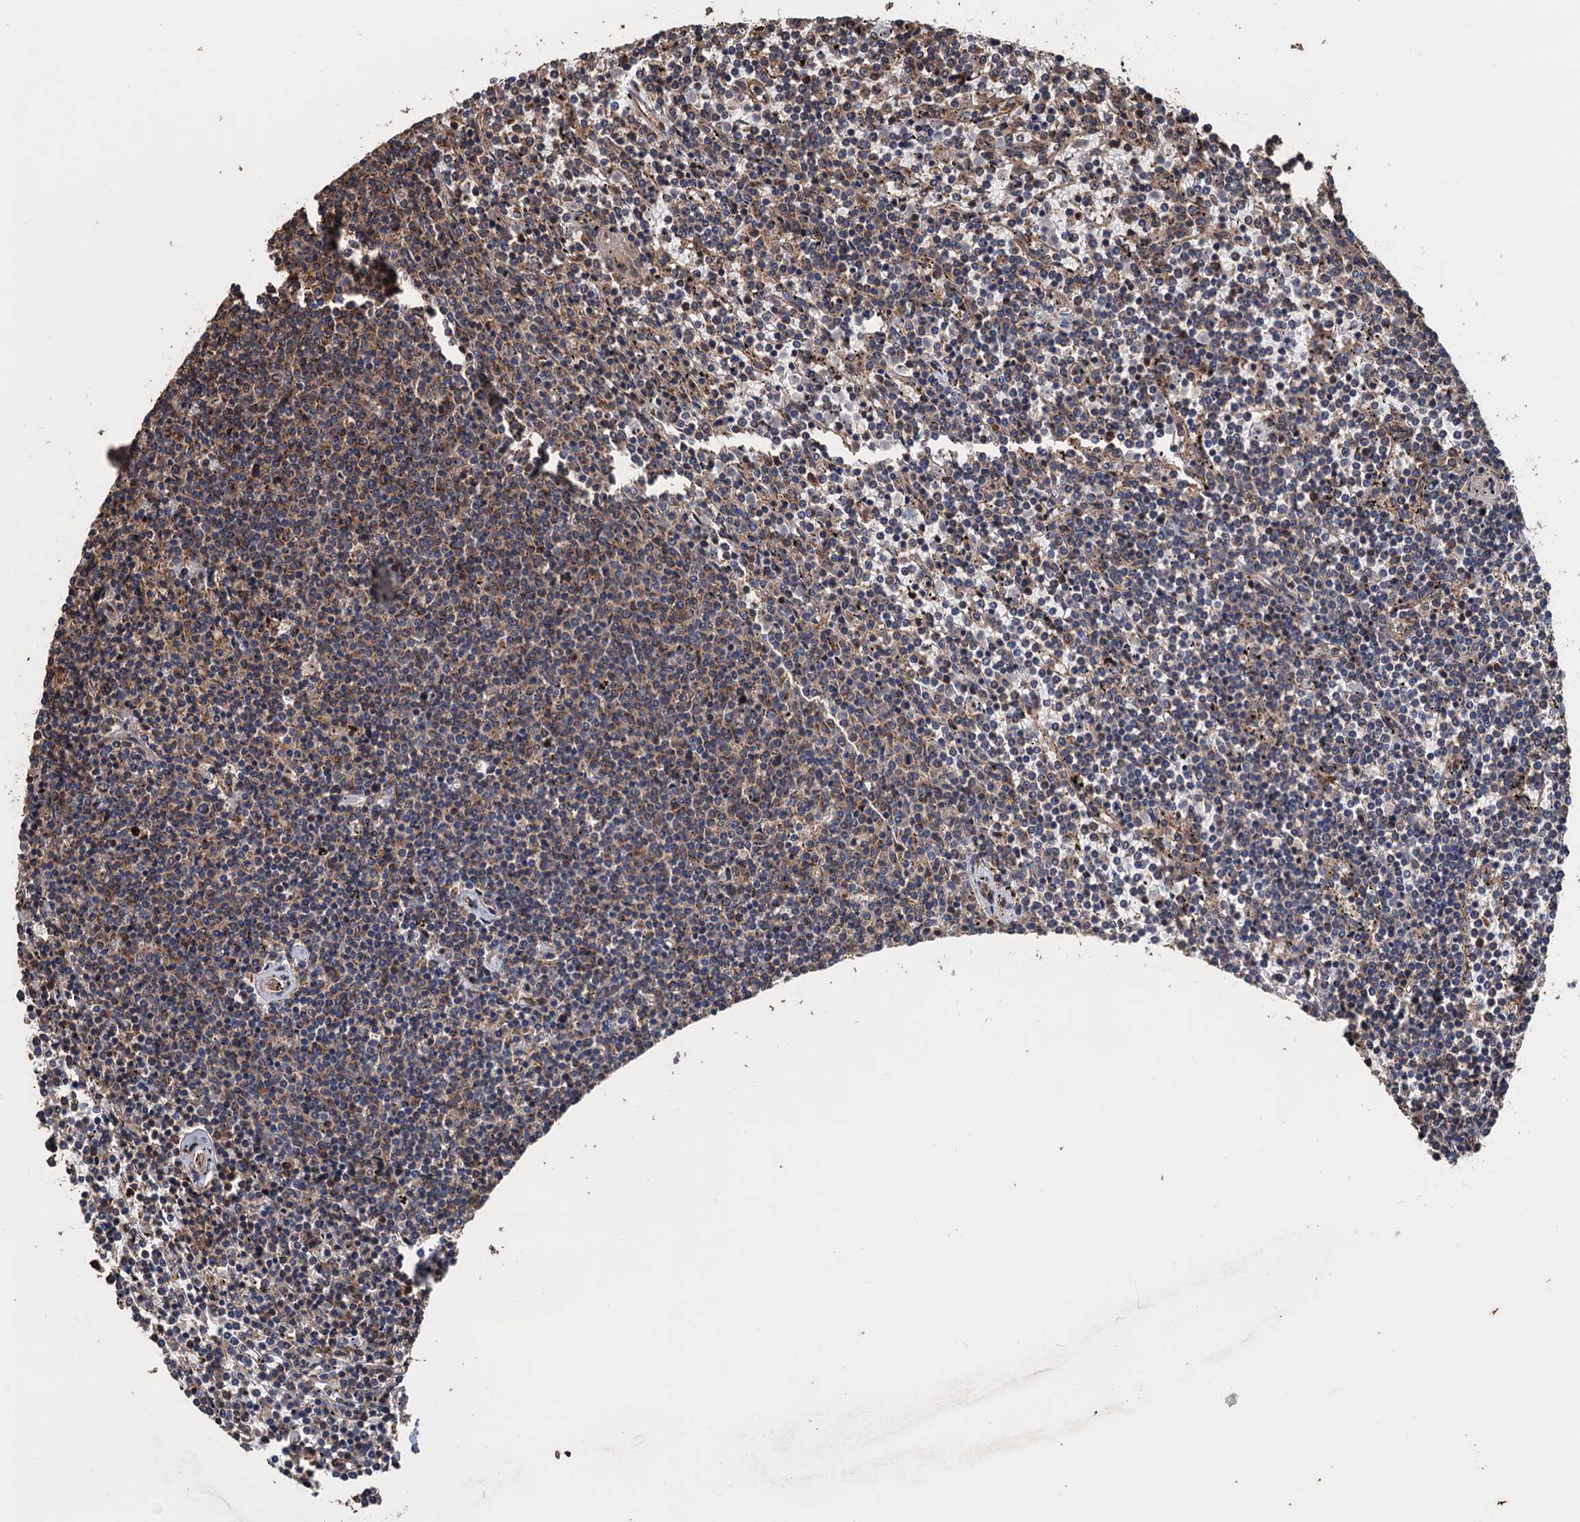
{"staining": {"intensity": "weak", "quantity": "<25%", "location": "cytoplasmic/membranous"}, "tissue": "lymphoma", "cell_type": "Tumor cells", "image_type": "cancer", "snomed": [{"axis": "morphology", "description": "Malignant lymphoma, non-Hodgkin's type, Low grade"}, {"axis": "topography", "description": "Spleen"}], "caption": "Lymphoma was stained to show a protein in brown. There is no significant expression in tumor cells. Nuclei are stained in blue.", "gene": "PPP4R1", "patient": {"sex": "female", "age": 50}}